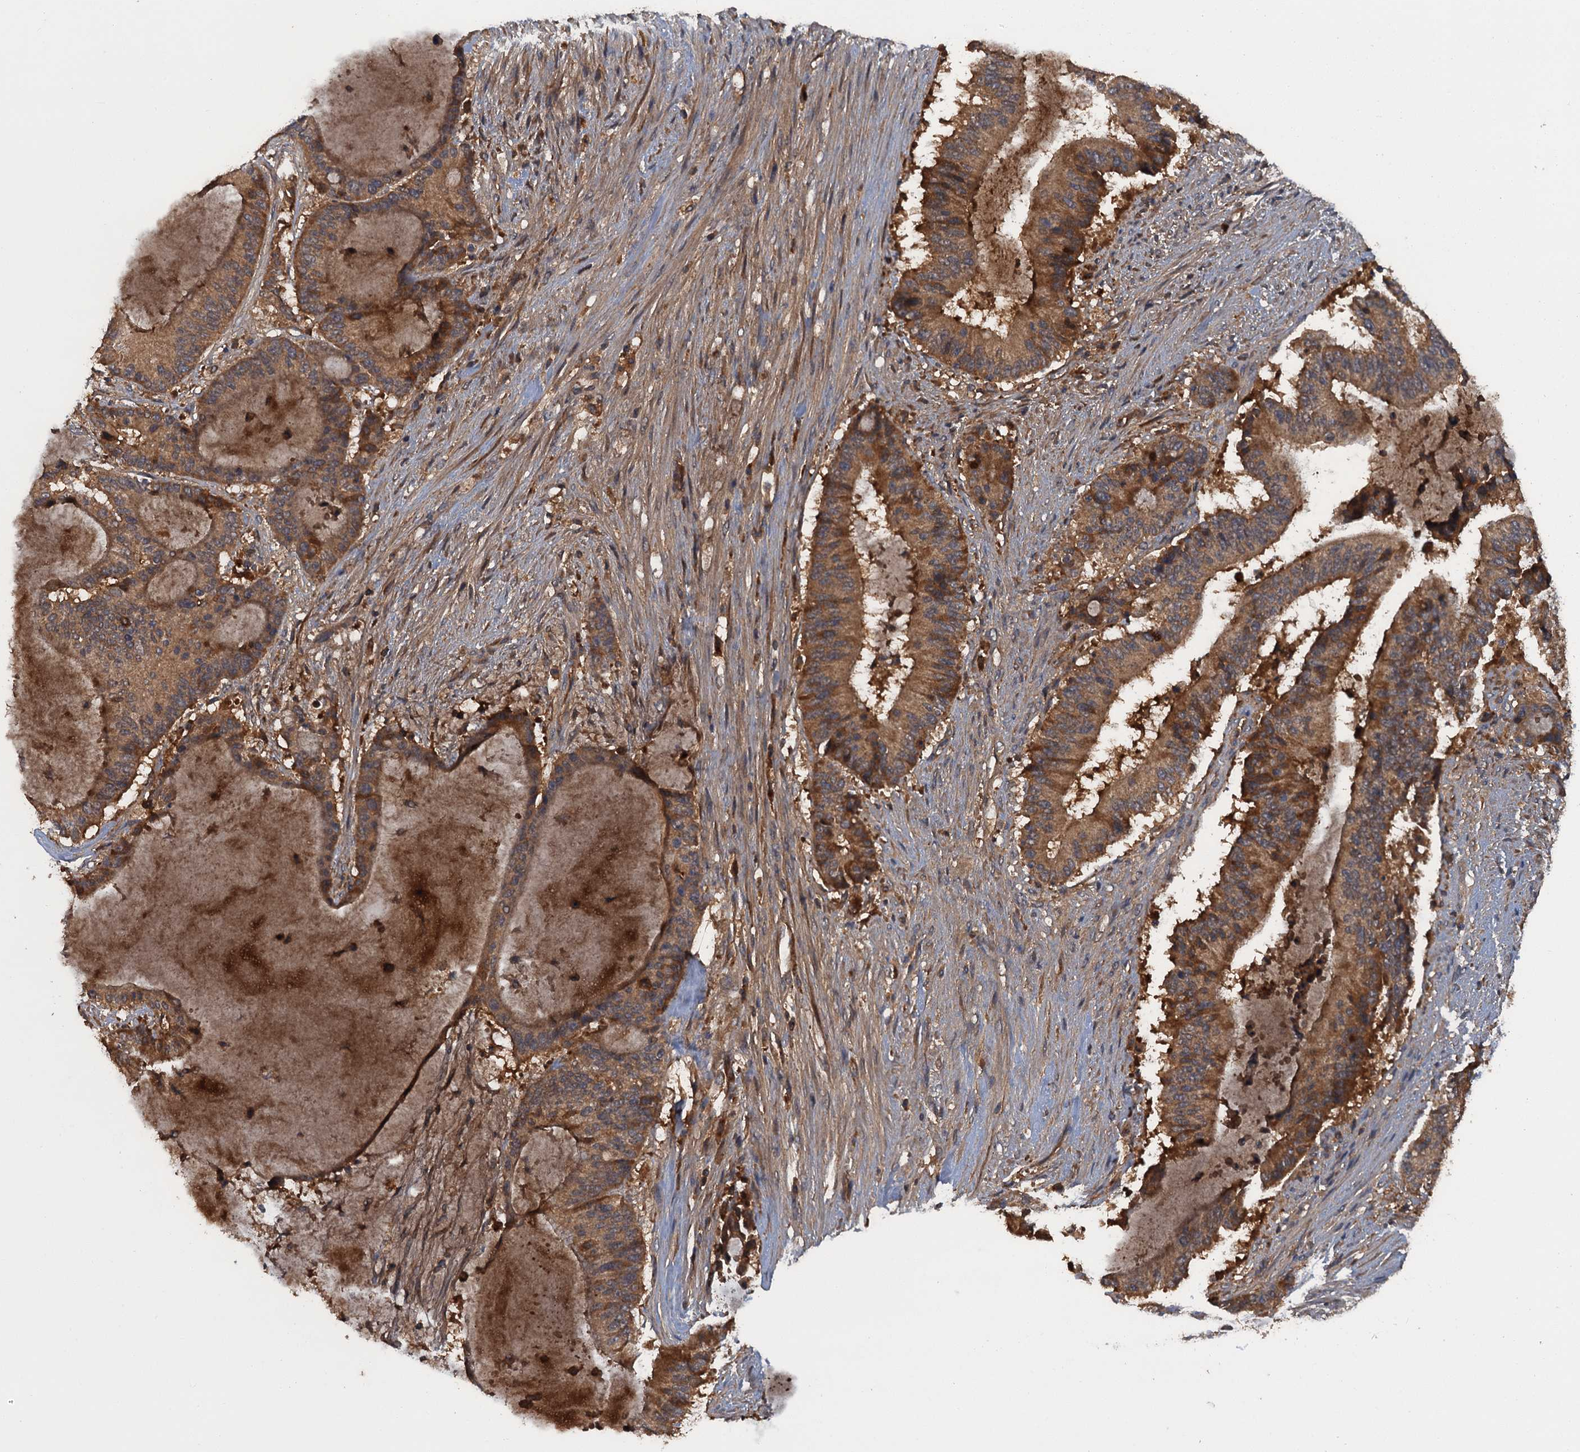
{"staining": {"intensity": "moderate", "quantity": ">75%", "location": "cytoplasmic/membranous"}, "tissue": "liver cancer", "cell_type": "Tumor cells", "image_type": "cancer", "snomed": [{"axis": "morphology", "description": "Normal tissue, NOS"}, {"axis": "morphology", "description": "Cholangiocarcinoma"}, {"axis": "topography", "description": "Liver"}, {"axis": "topography", "description": "Peripheral nerve tissue"}], "caption": "IHC histopathology image of human liver cholangiocarcinoma stained for a protein (brown), which reveals medium levels of moderate cytoplasmic/membranous positivity in approximately >75% of tumor cells.", "gene": "HAPLN3", "patient": {"sex": "female", "age": 73}}